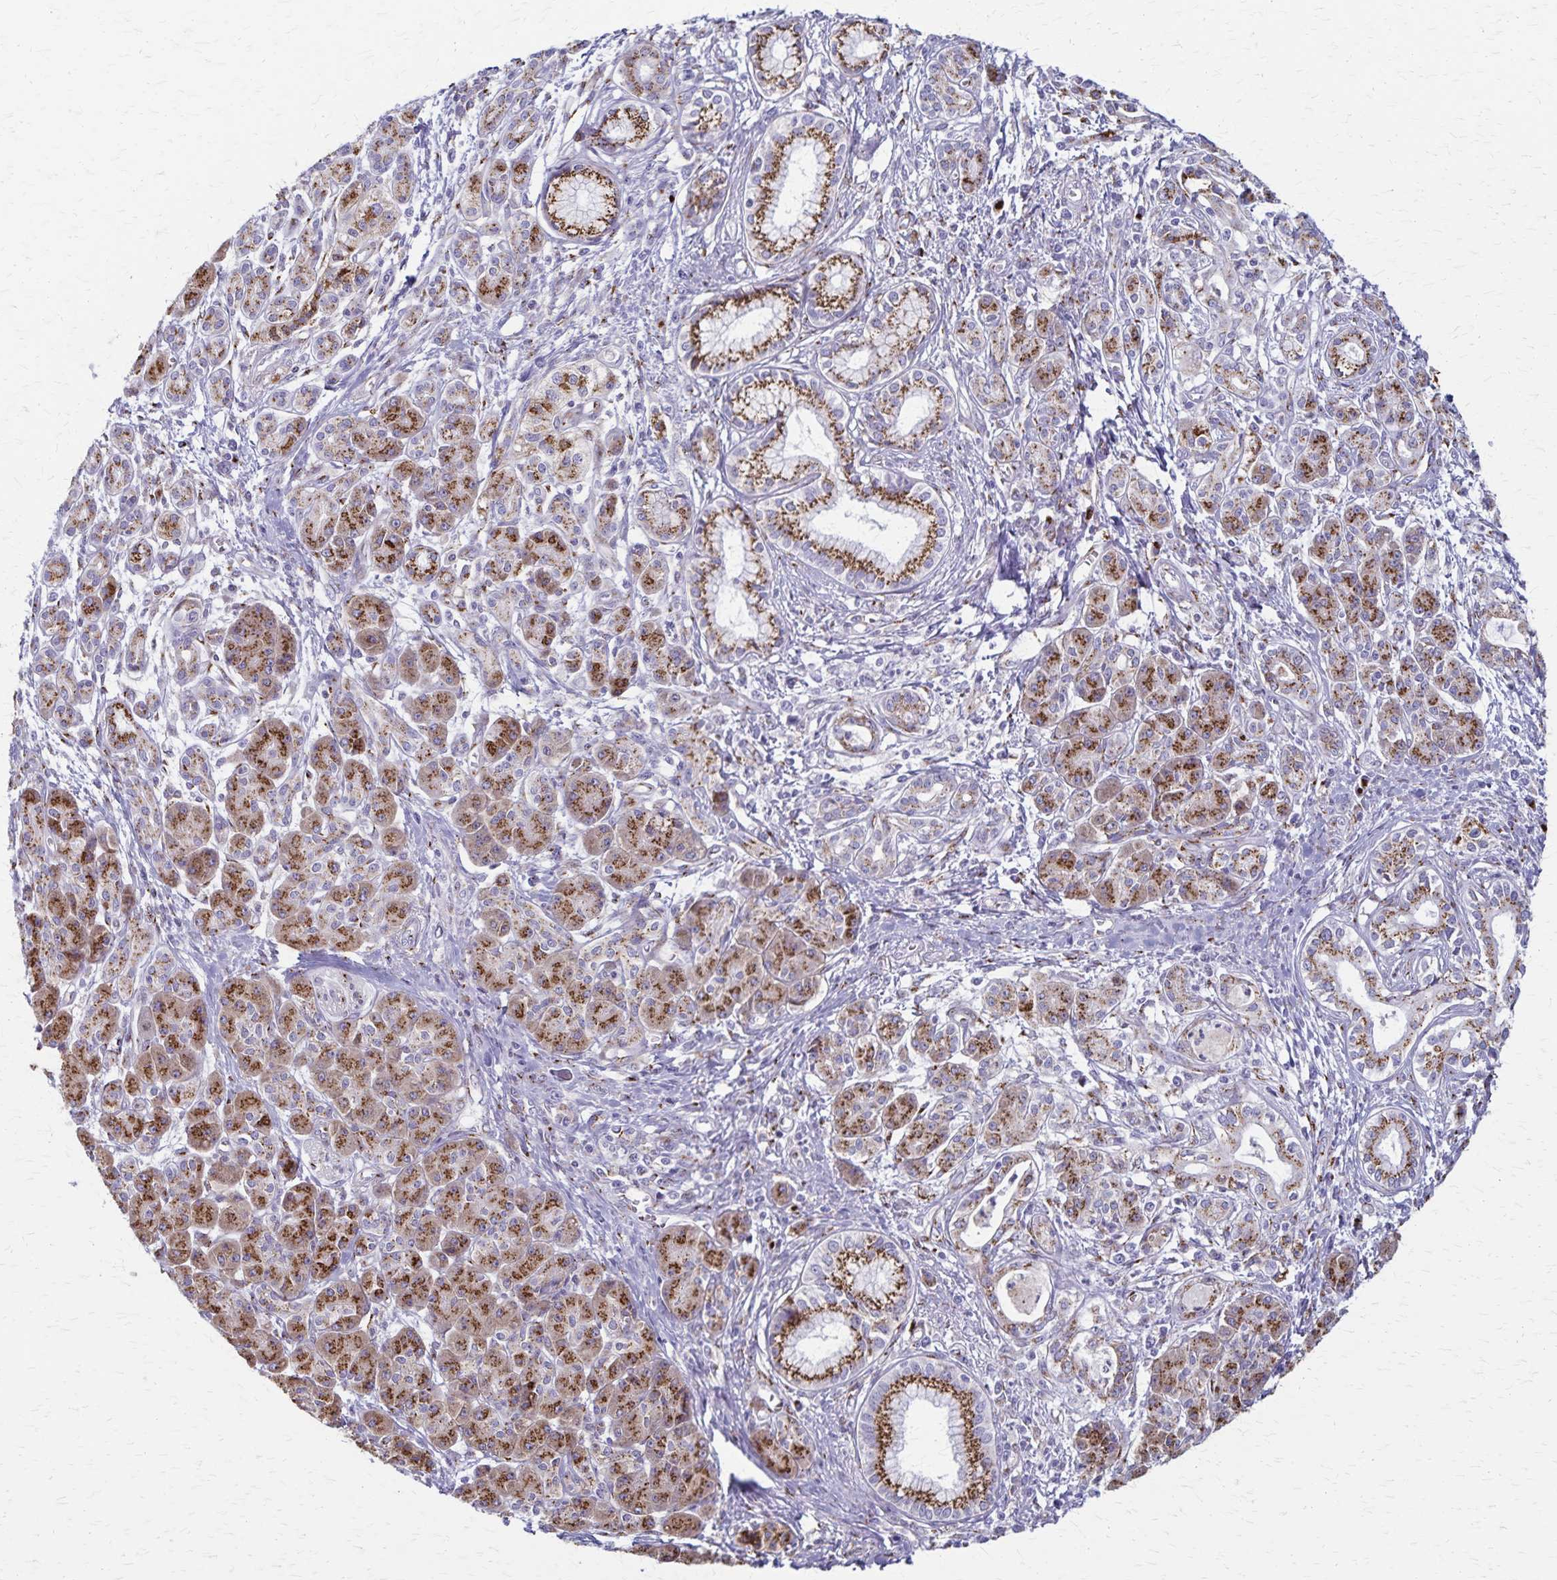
{"staining": {"intensity": "moderate", "quantity": "25%-75%", "location": "cytoplasmic/membranous"}, "tissue": "pancreatic cancer", "cell_type": "Tumor cells", "image_type": "cancer", "snomed": [{"axis": "morphology", "description": "Adenocarcinoma, NOS"}, {"axis": "topography", "description": "Pancreas"}], "caption": "Immunohistochemistry image of pancreatic adenocarcinoma stained for a protein (brown), which reveals medium levels of moderate cytoplasmic/membranous positivity in approximately 25%-75% of tumor cells.", "gene": "MCFD2", "patient": {"sex": "male", "age": 70}}